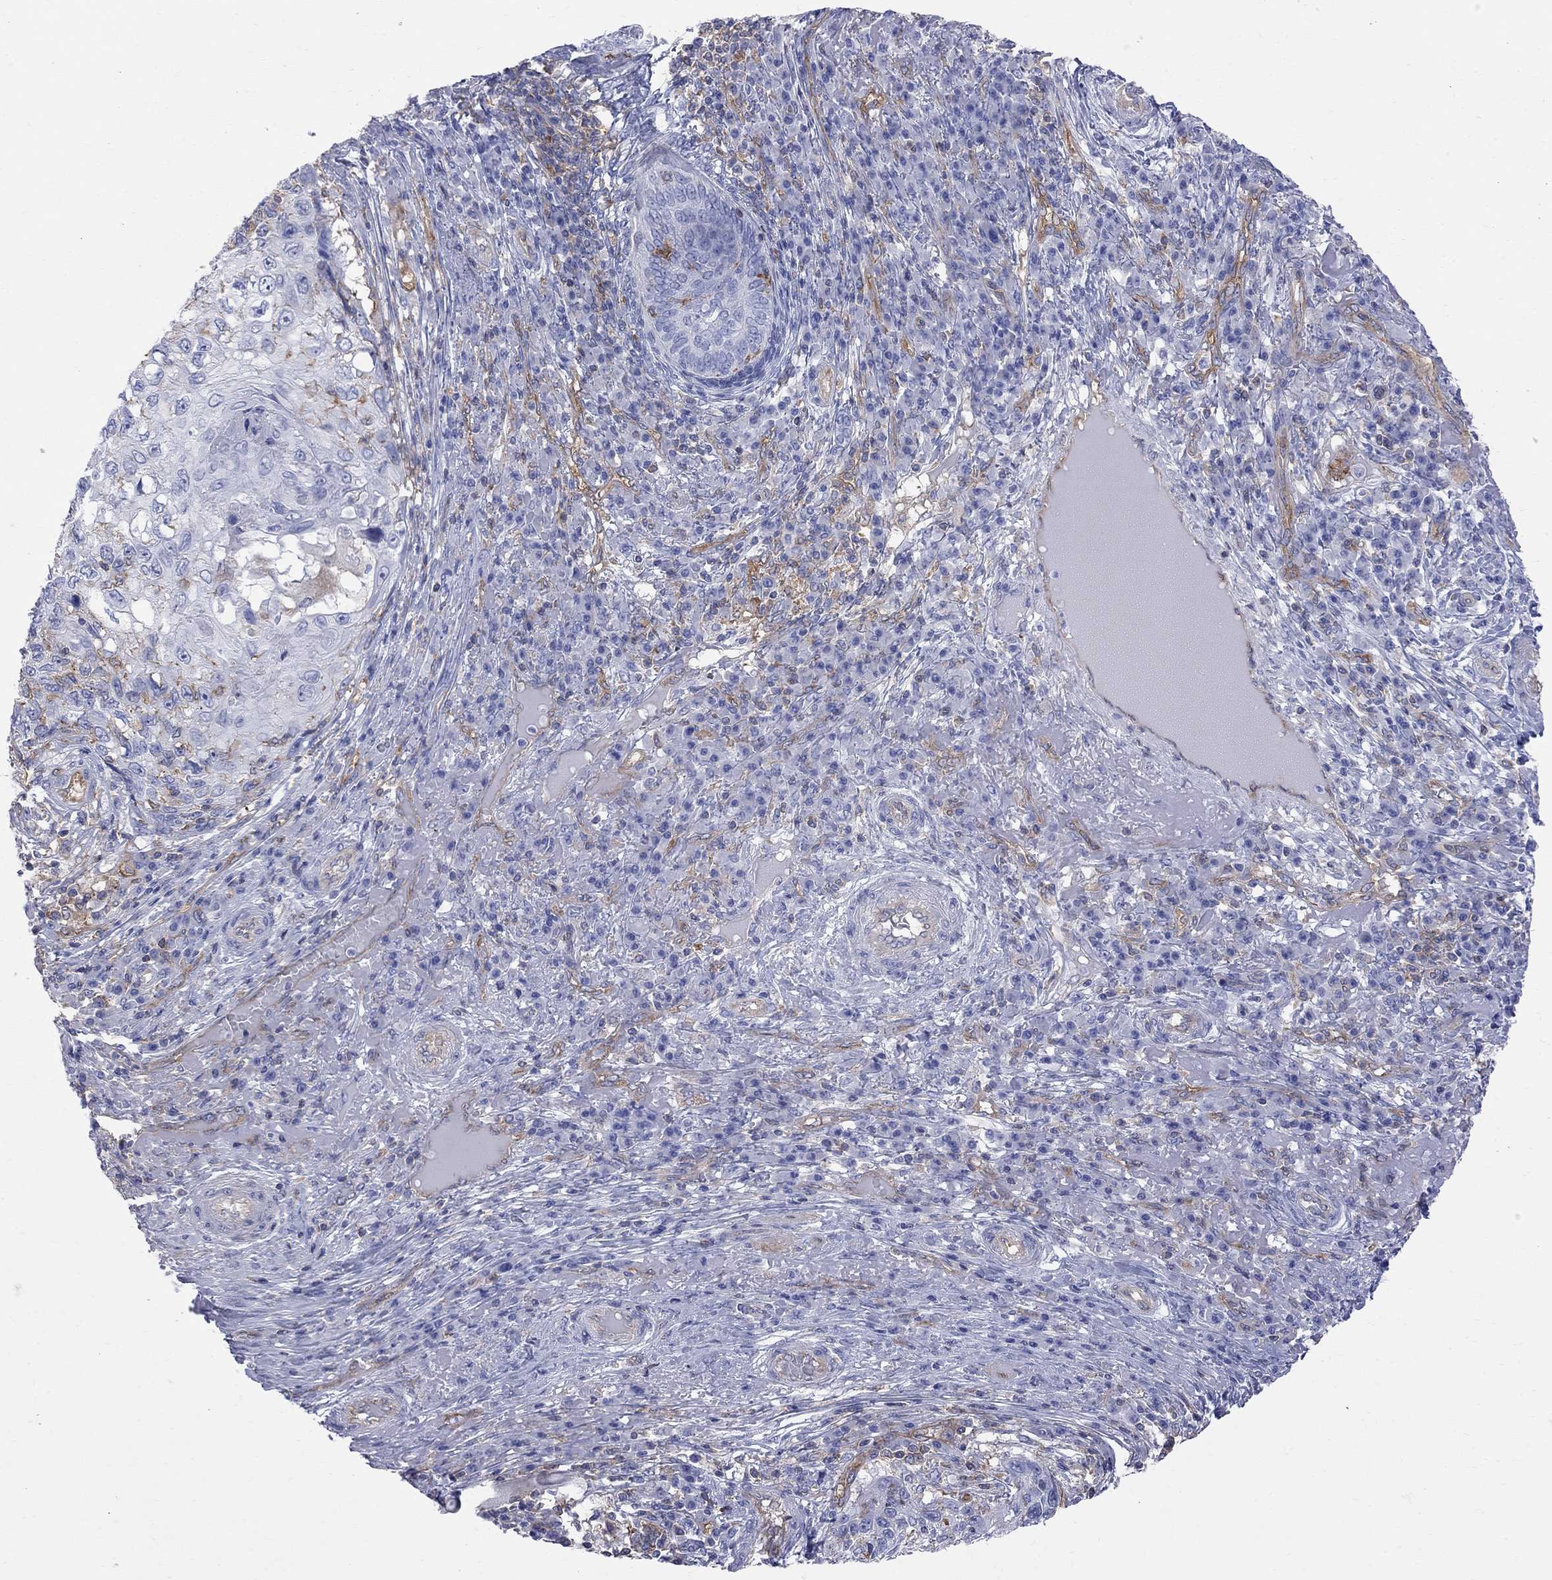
{"staining": {"intensity": "negative", "quantity": "none", "location": "none"}, "tissue": "skin cancer", "cell_type": "Tumor cells", "image_type": "cancer", "snomed": [{"axis": "morphology", "description": "Squamous cell carcinoma, NOS"}, {"axis": "topography", "description": "Skin"}], "caption": "The photomicrograph displays no significant positivity in tumor cells of squamous cell carcinoma (skin).", "gene": "ABI3", "patient": {"sex": "male", "age": 92}}